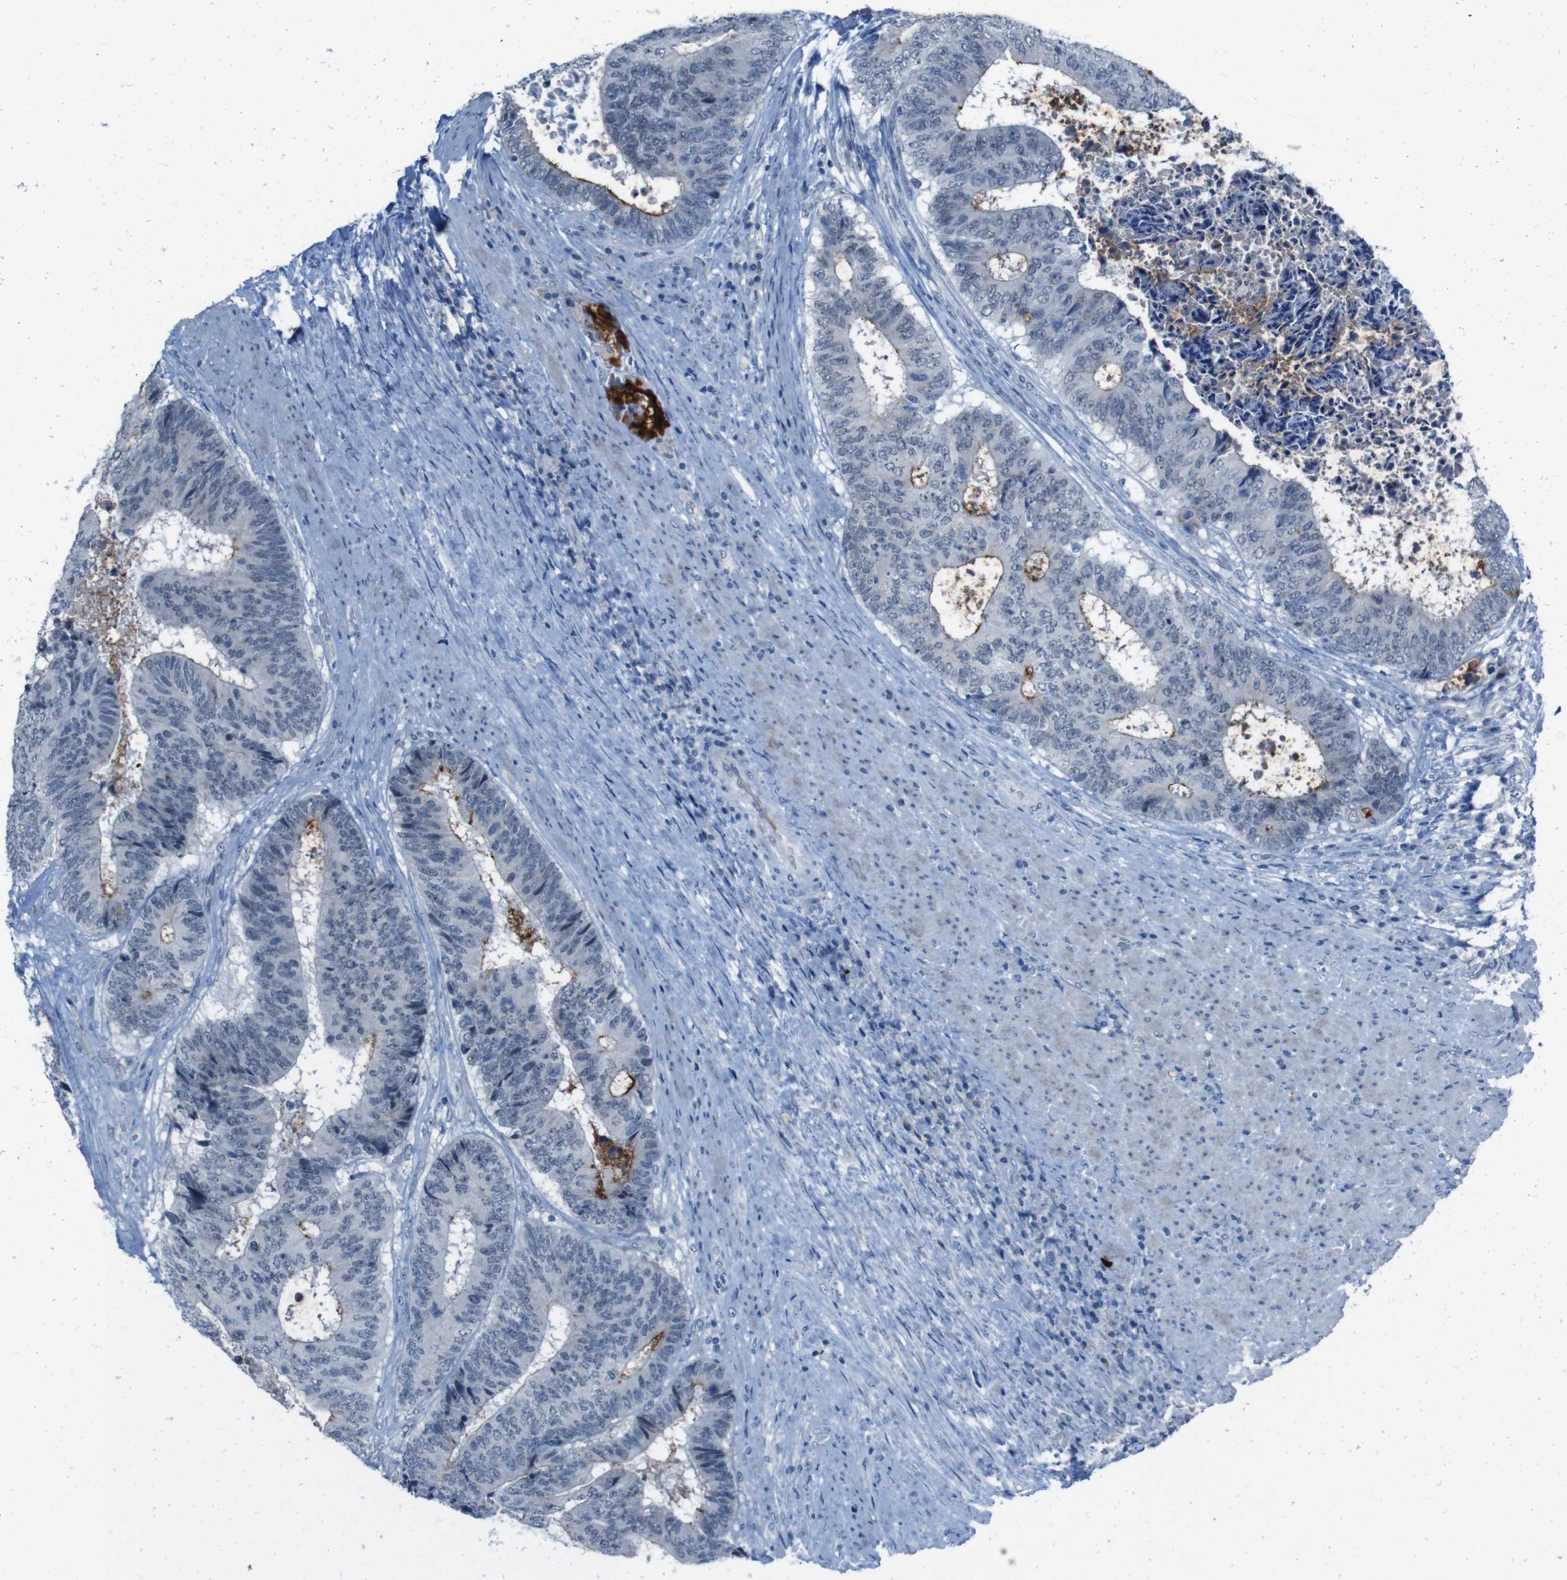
{"staining": {"intensity": "negative", "quantity": "none", "location": "none"}, "tissue": "colorectal cancer", "cell_type": "Tumor cells", "image_type": "cancer", "snomed": [{"axis": "morphology", "description": "Adenocarcinoma, NOS"}, {"axis": "topography", "description": "Rectum"}], "caption": "Tumor cells show no significant expression in colorectal cancer.", "gene": "CDHR2", "patient": {"sex": "male", "age": 72}}